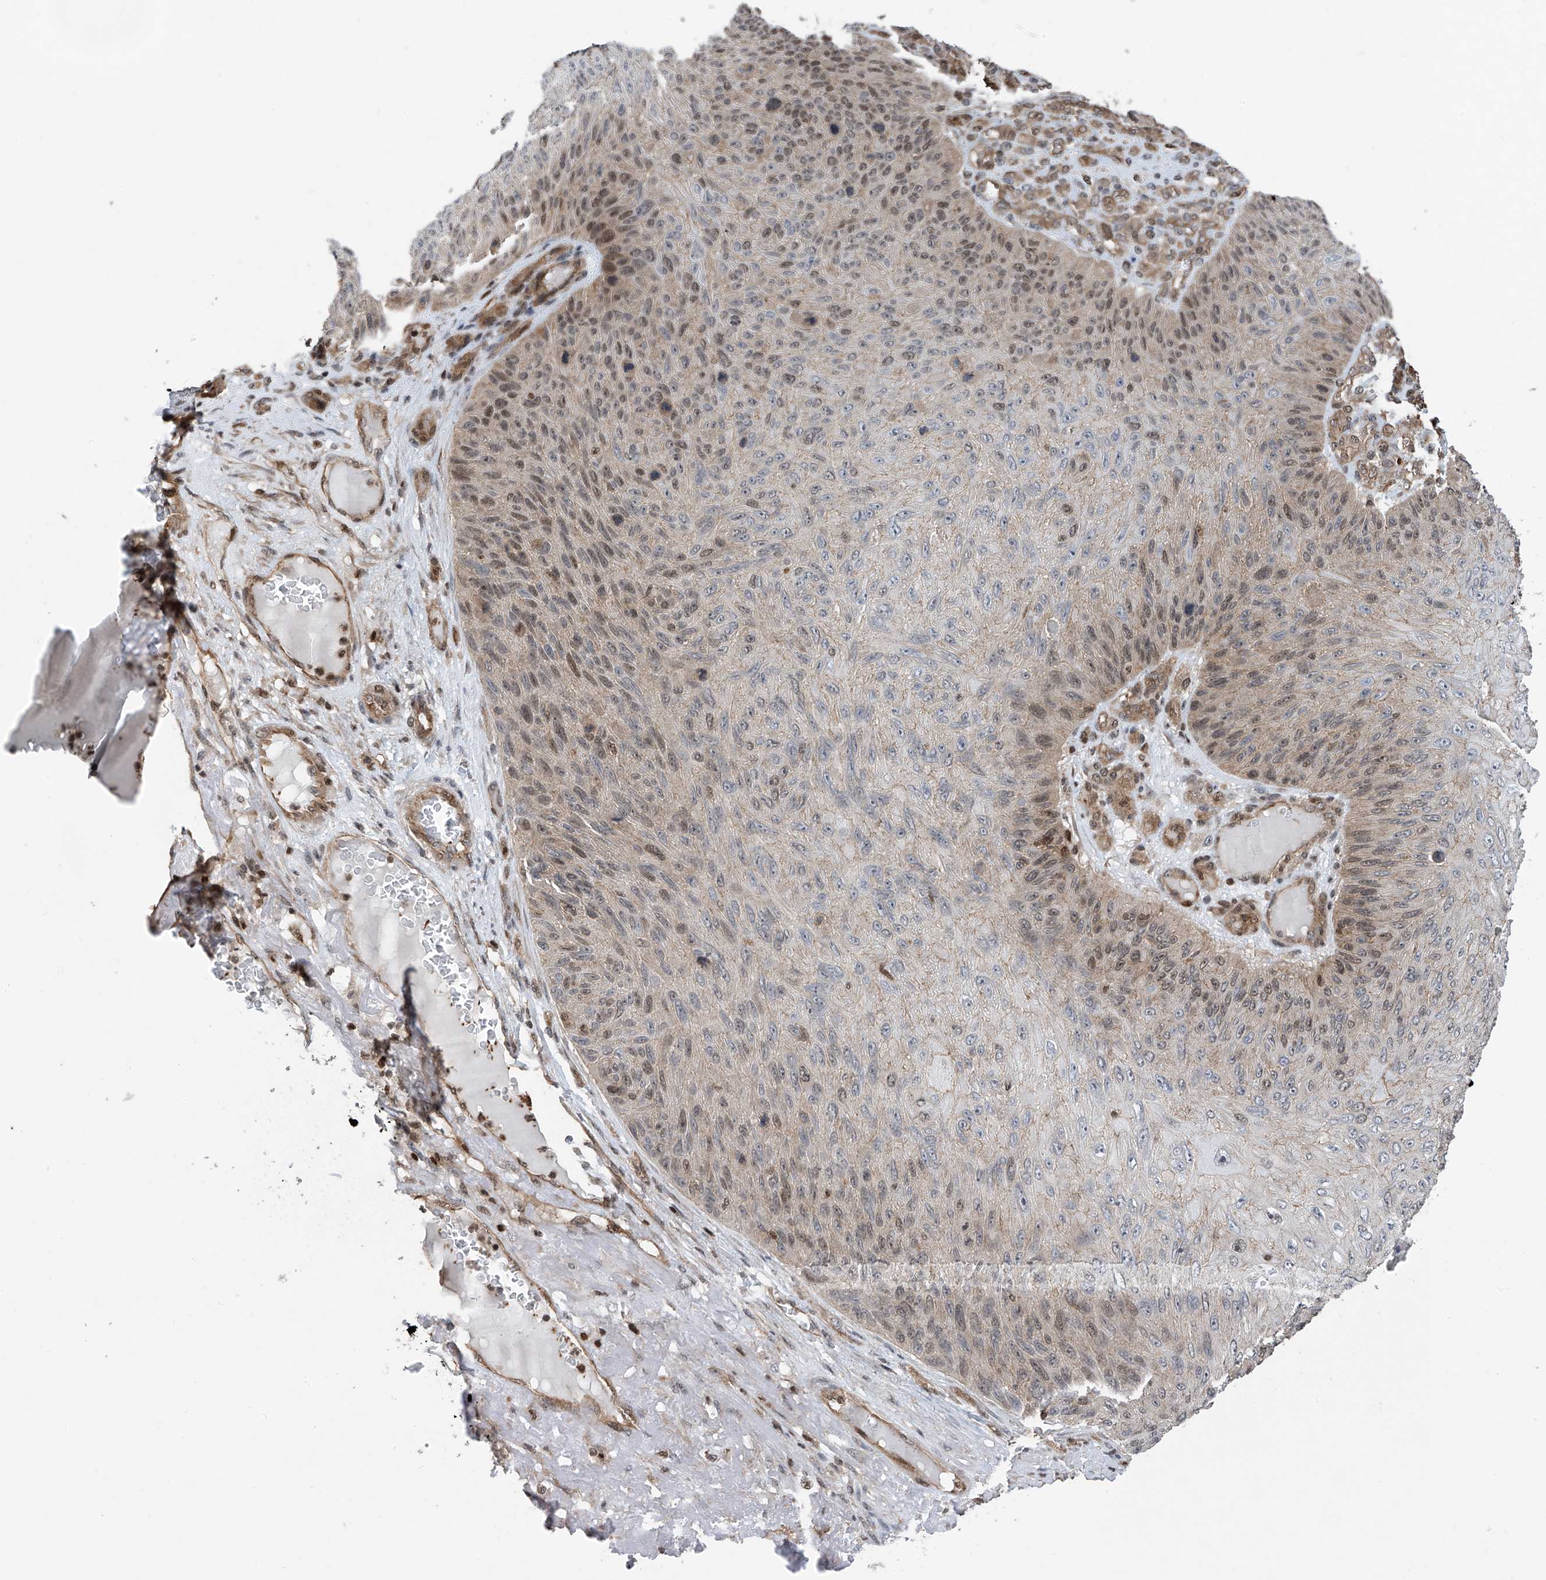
{"staining": {"intensity": "weak", "quantity": "25%-75%", "location": "cytoplasmic/membranous,nuclear"}, "tissue": "skin cancer", "cell_type": "Tumor cells", "image_type": "cancer", "snomed": [{"axis": "morphology", "description": "Squamous cell carcinoma, NOS"}, {"axis": "topography", "description": "Skin"}], "caption": "The histopathology image demonstrates immunohistochemical staining of skin cancer. There is weak cytoplasmic/membranous and nuclear expression is identified in approximately 25%-75% of tumor cells.", "gene": "DNAJC9", "patient": {"sex": "female", "age": 88}}